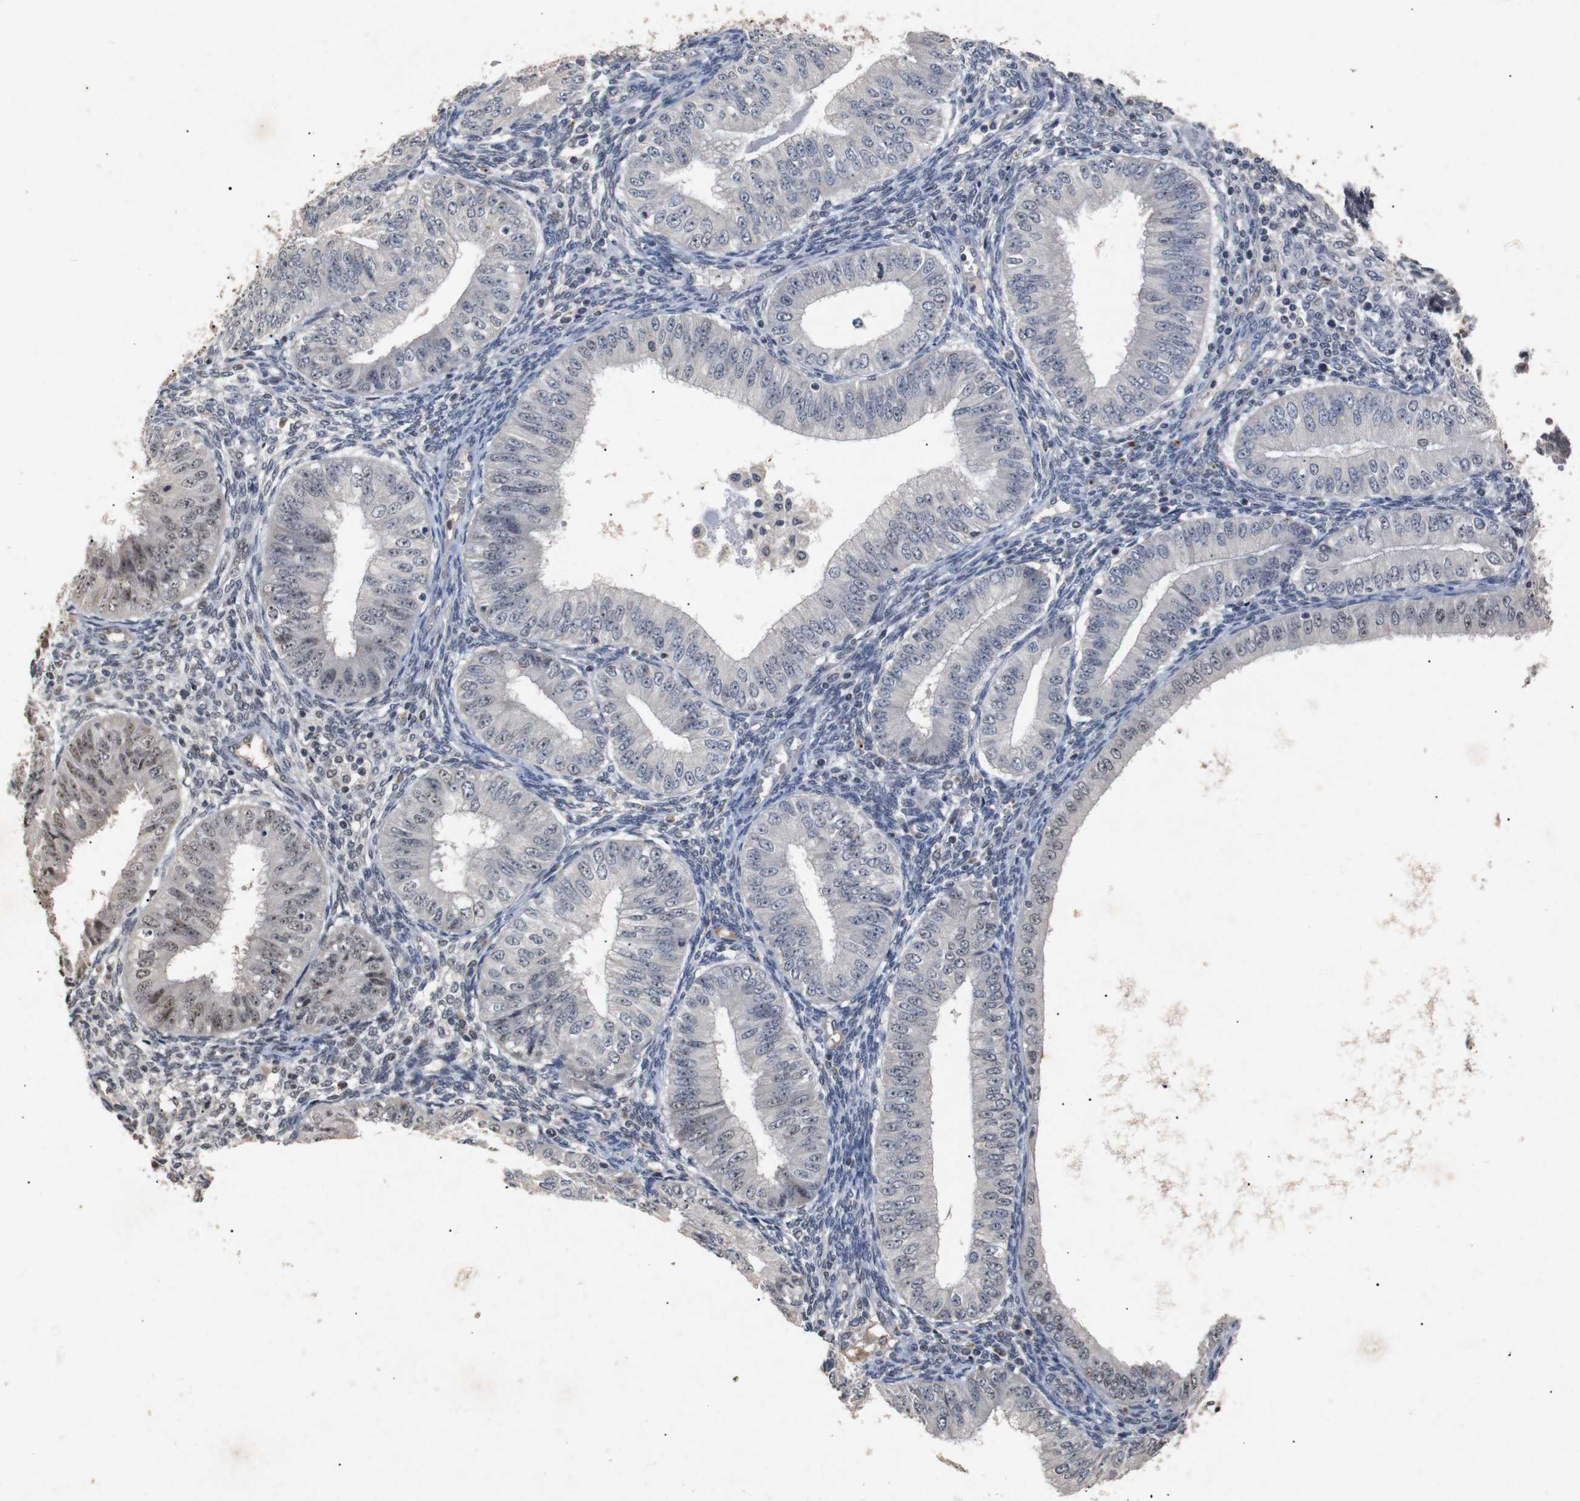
{"staining": {"intensity": "moderate", "quantity": "<25%", "location": "nuclear"}, "tissue": "endometrial cancer", "cell_type": "Tumor cells", "image_type": "cancer", "snomed": [{"axis": "morphology", "description": "Normal tissue, NOS"}, {"axis": "morphology", "description": "Adenocarcinoma, NOS"}, {"axis": "topography", "description": "Endometrium"}], "caption": "Moderate nuclear protein staining is present in about <25% of tumor cells in adenocarcinoma (endometrial). The staining was performed using DAB (3,3'-diaminobenzidine) to visualize the protein expression in brown, while the nuclei were stained in blue with hematoxylin (Magnification: 20x).", "gene": "PARN", "patient": {"sex": "female", "age": 53}}